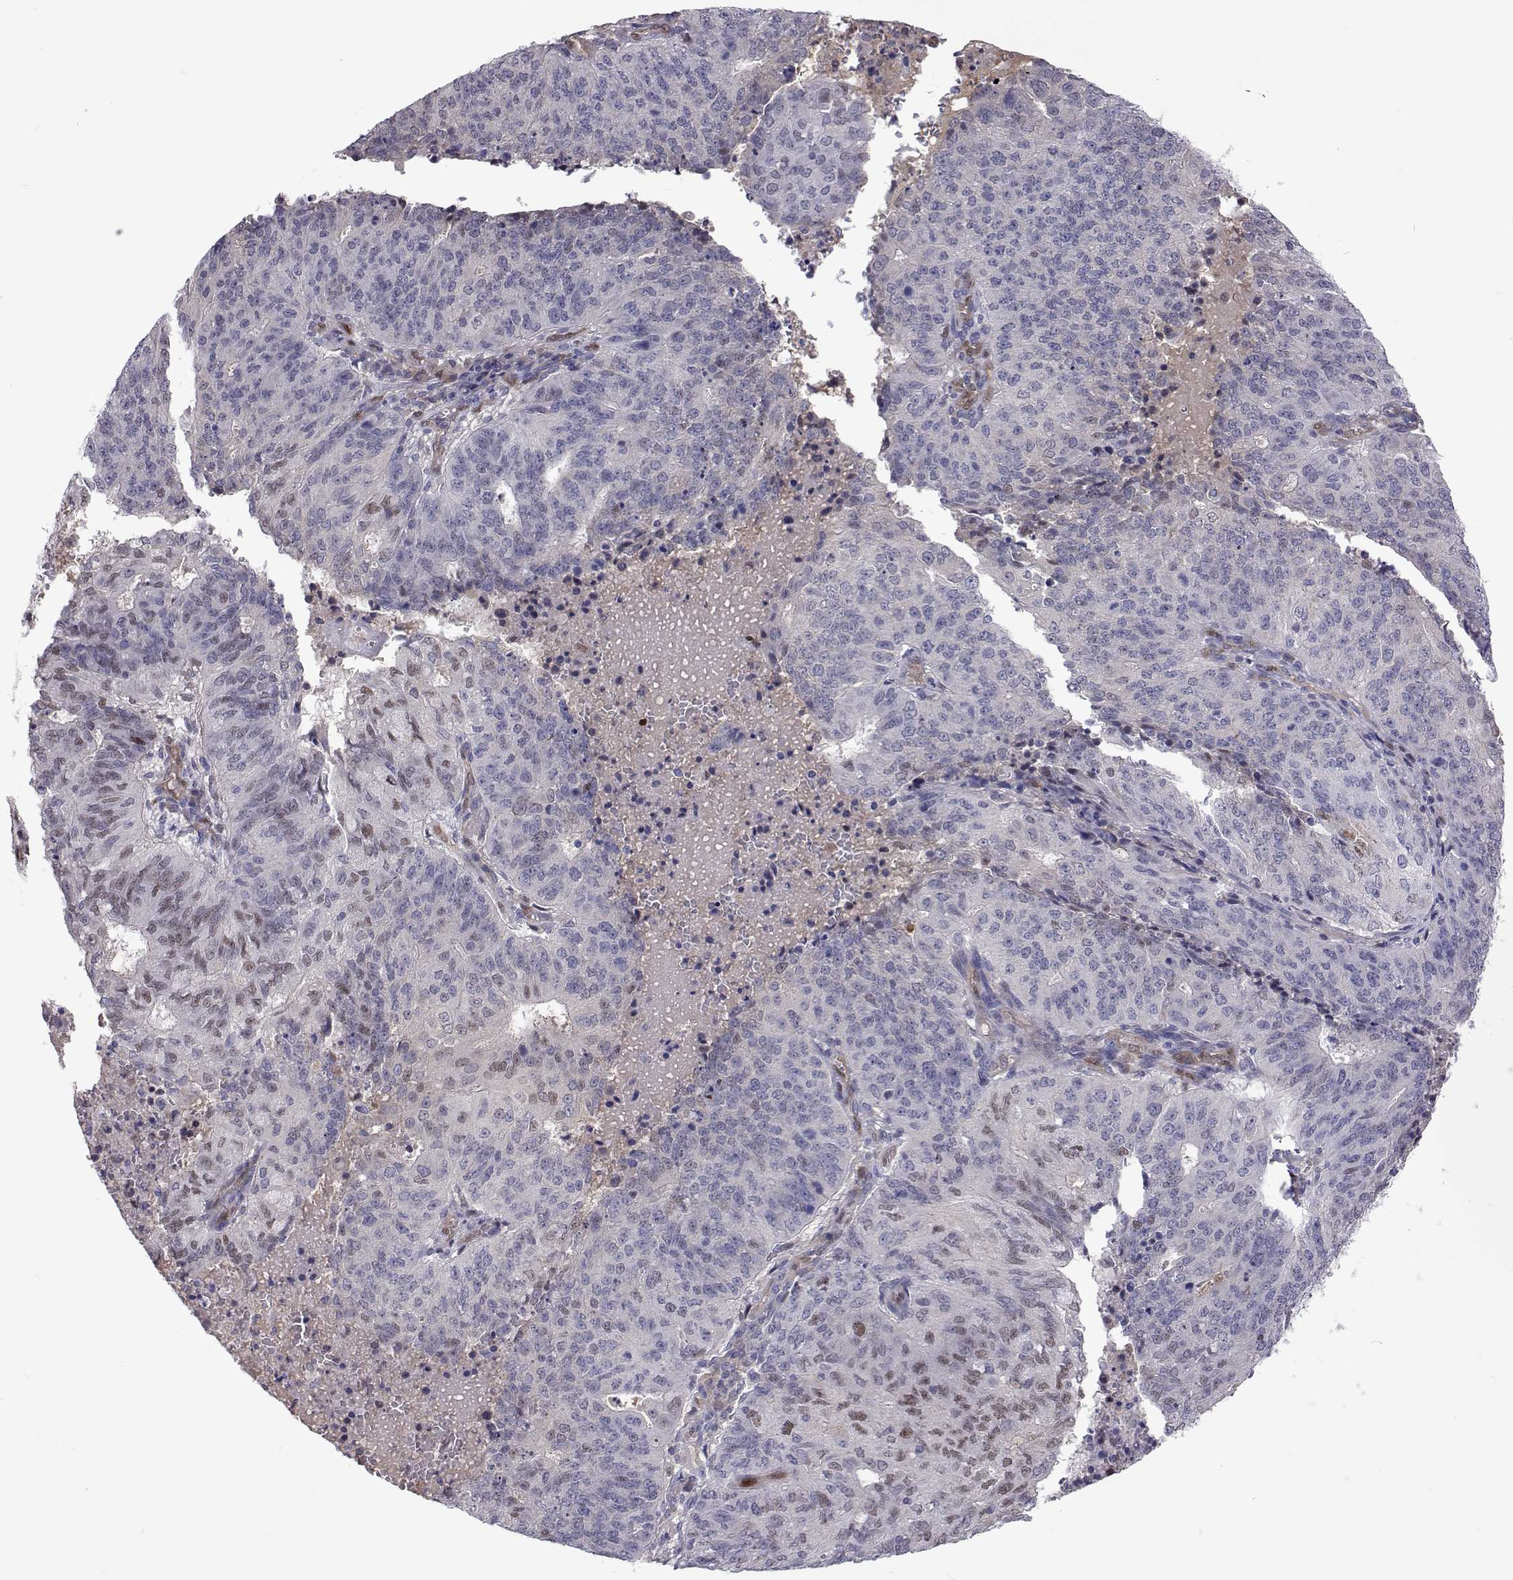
{"staining": {"intensity": "weak", "quantity": "<25%", "location": "nuclear"}, "tissue": "endometrial cancer", "cell_type": "Tumor cells", "image_type": "cancer", "snomed": [{"axis": "morphology", "description": "Adenocarcinoma, NOS"}, {"axis": "topography", "description": "Endometrium"}], "caption": "Immunohistochemistry histopathology image of human endometrial cancer stained for a protein (brown), which exhibits no positivity in tumor cells. (DAB immunohistochemistry (IHC) visualized using brightfield microscopy, high magnification).", "gene": "TCF15", "patient": {"sex": "female", "age": 82}}